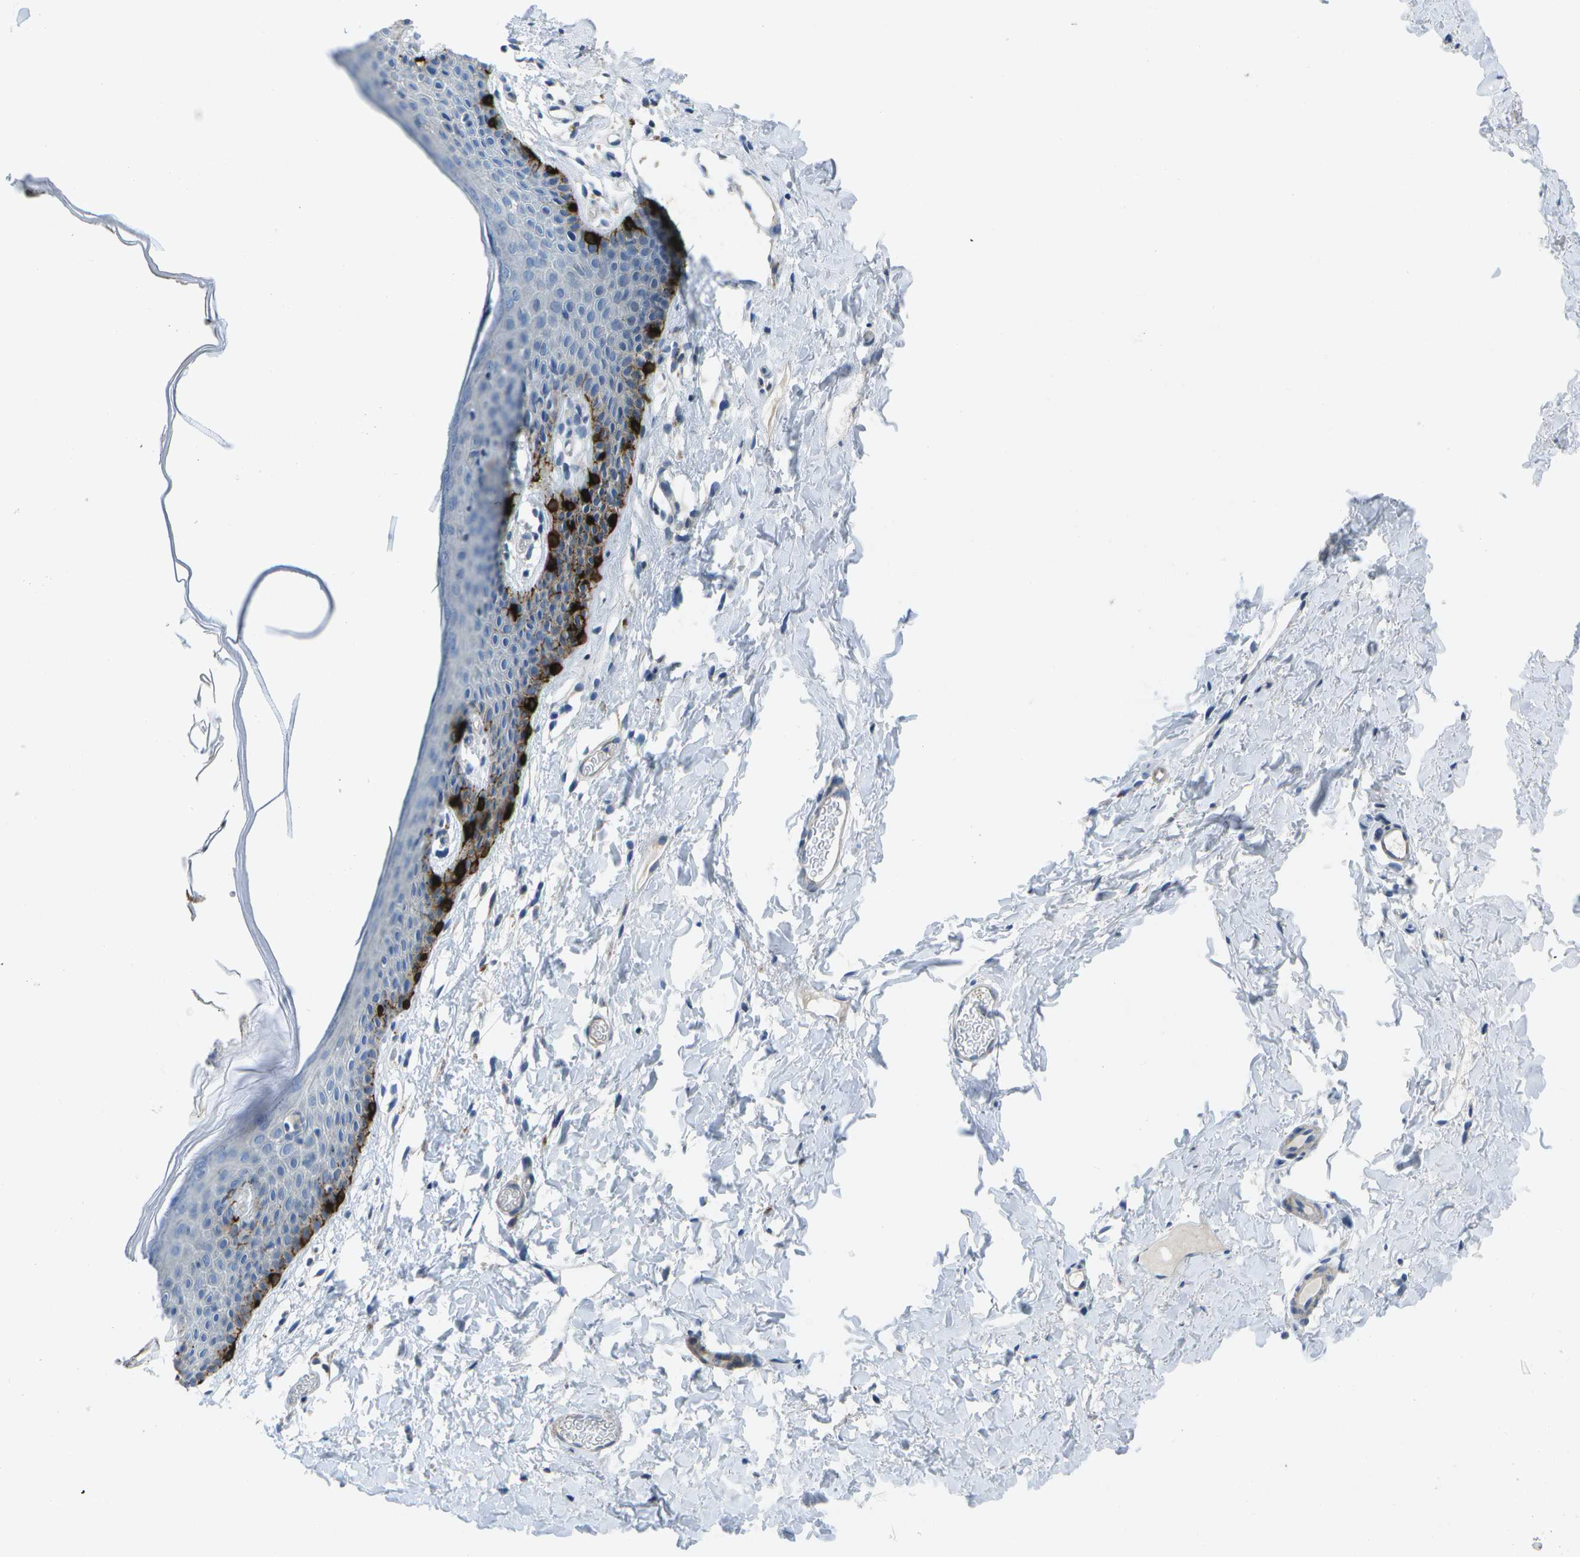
{"staining": {"intensity": "strong", "quantity": "<25%", "location": "cytoplasmic/membranous"}, "tissue": "skin", "cell_type": "Epidermal cells", "image_type": "normal", "snomed": [{"axis": "morphology", "description": "Normal tissue, NOS"}, {"axis": "topography", "description": "Adipose tissue"}, {"axis": "topography", "description": "Vascular tissue"}, {"axis": "topography", "description": "Anal"}, {"axis": "topography", "description": "Peripheral nerve tissue"}], "caption": "Skin stained for a protein shows strong cytoplasmic/membranous positivity in epidermal cells.", "gene": "DCT", "patient": {"sex": "female", "age": 54}}